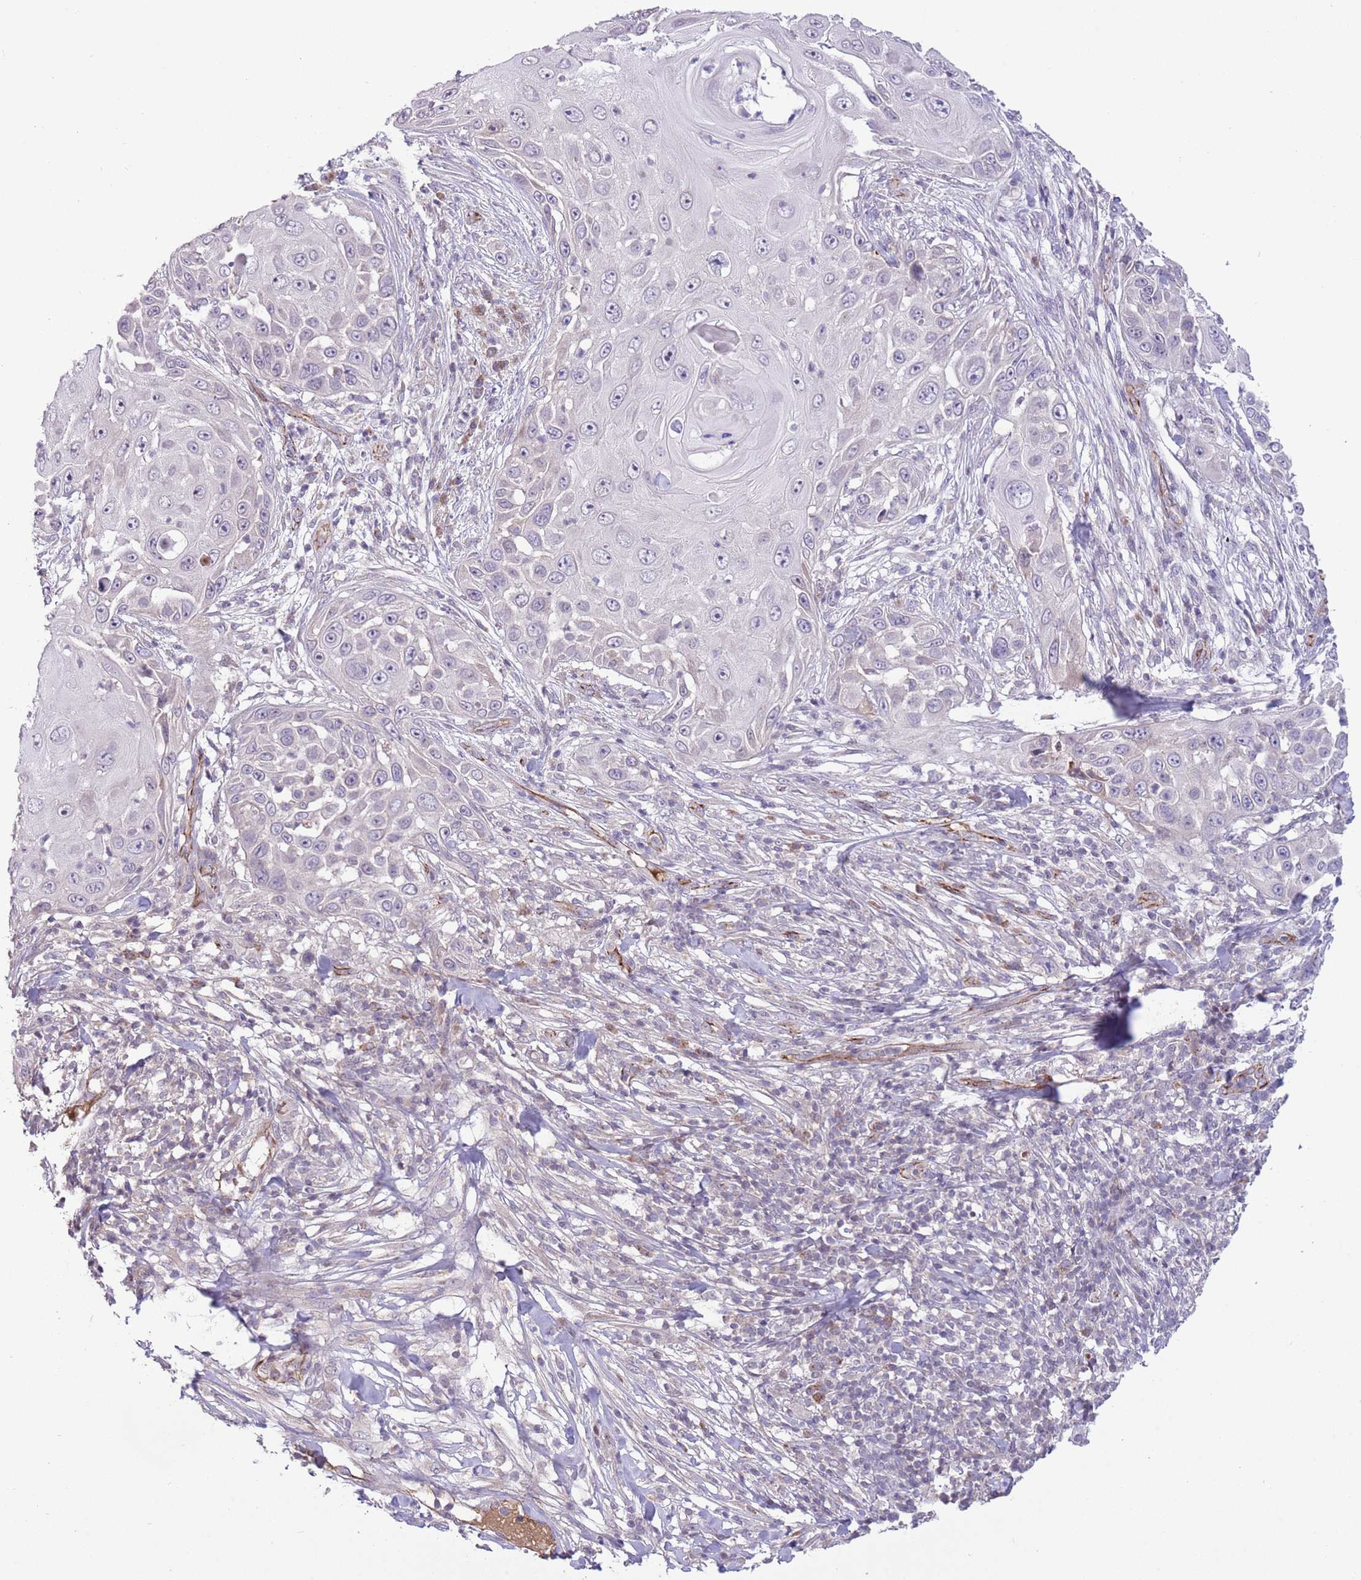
{"staining": {"intensity": "negative", "quantity": "none", "location": "none"}, "tissue": "skin cancer", "cell_type": "Tumor cells", "image_type": "cancer", "snomed": [{"axis": "morphology", "description": "Squamous cell carcinoma, NOS"}, {"axis": "topography", "description": "Skin"}], "caption": "Skin cancer stained for a protein using immunohistochemistry shows no staining tumor cells.", "gene": "DPP10", "patient": {"sex": "female", "age": 44}}